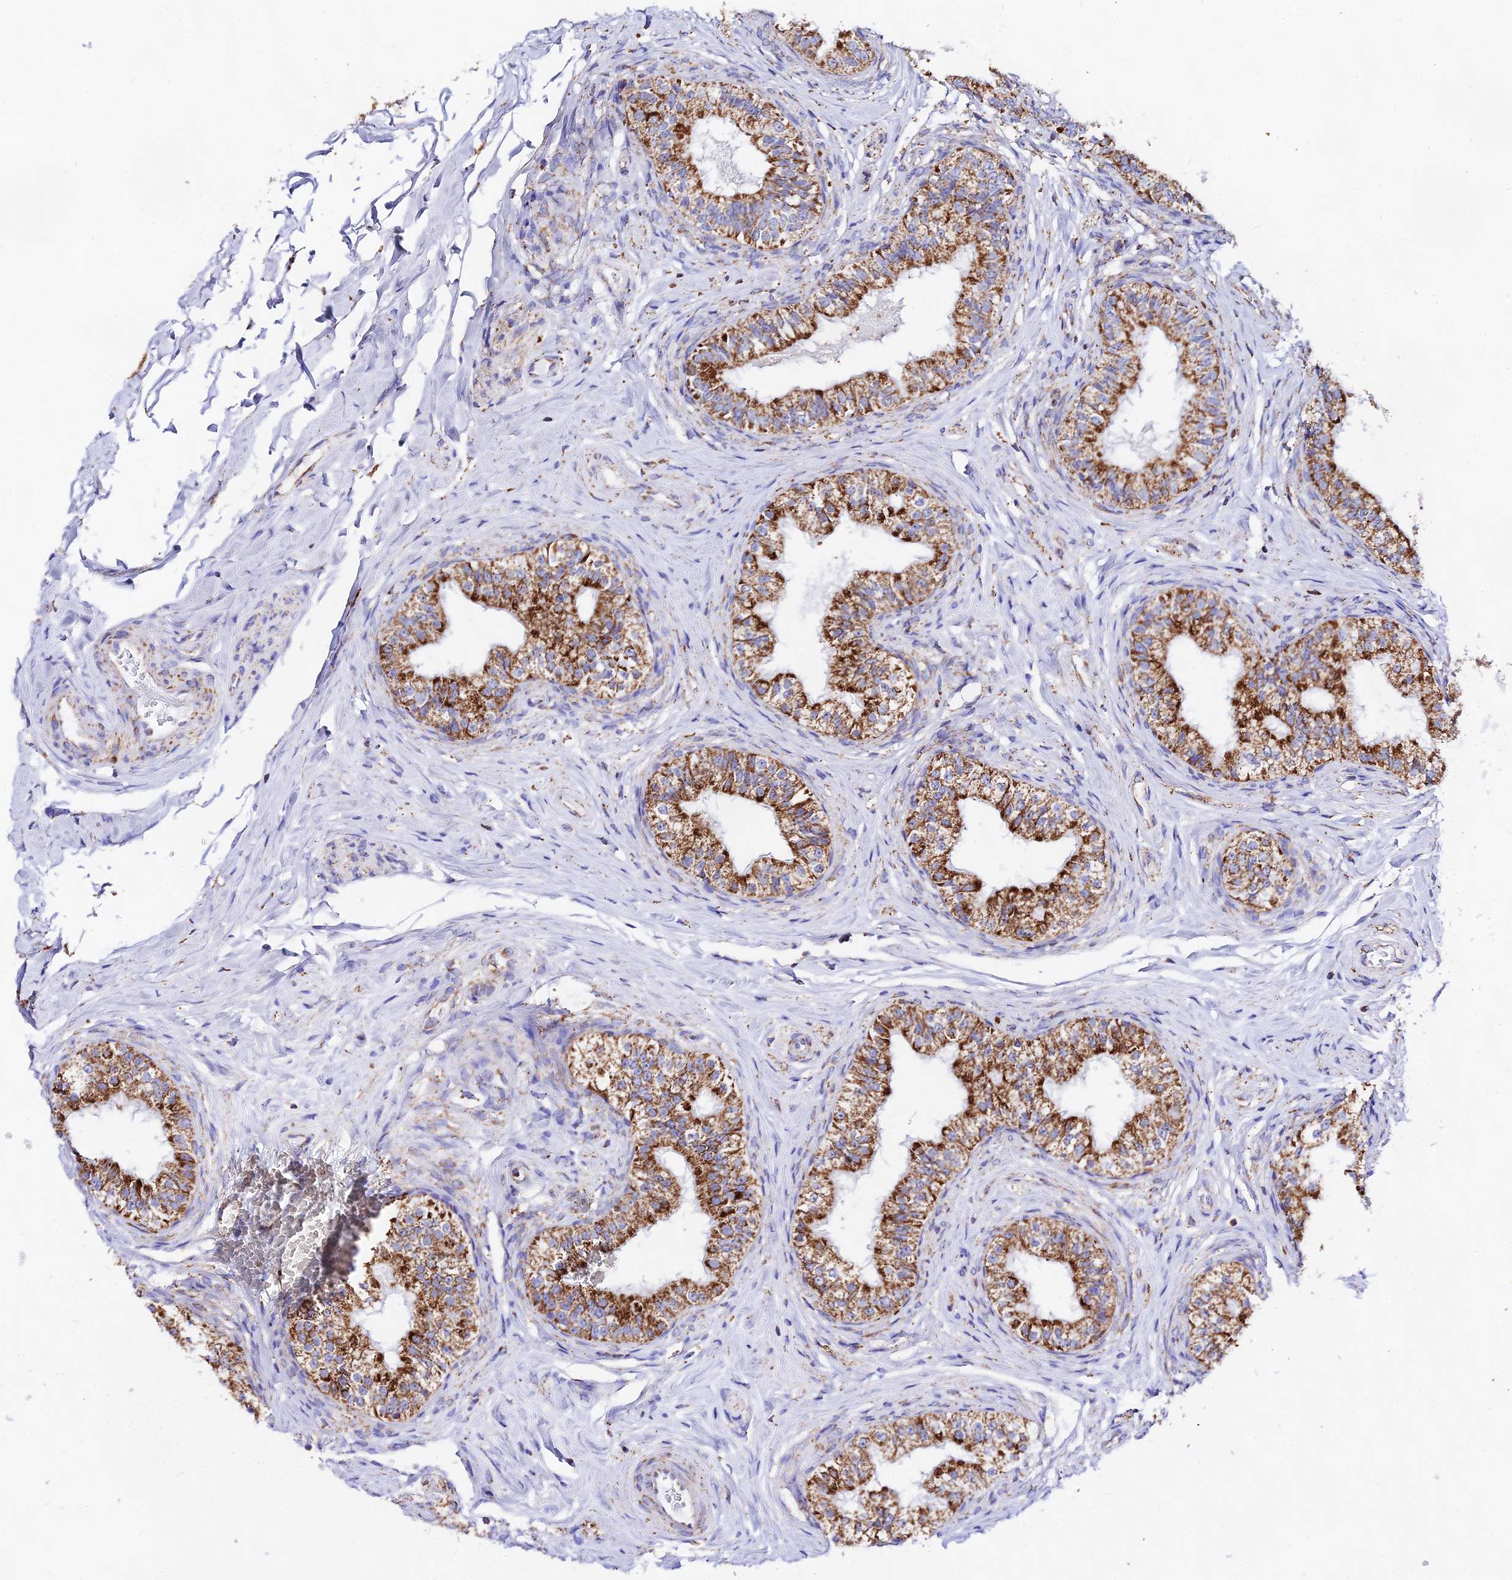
{"staining": {"intensity": "strong", "quantity": ">75%", "location": "cytoplasmic/membranous"}, "tissue": "epididymis", "cell_type": "Glandular cells", "image_type": "normal", "snomed": [{"axis": "morphology", "description": "Normal tissue, NOS"}, {"axis": "topography", "description": "Epididymis"}], "caption": "Immunohistochemistry of benign human epididymis exhibits high levels of strong cytoplasmic/membranous expression in about >75% of glandular cells. Using DAB (3,3'-diaminobenzidine) (brown) and hematoxylin (blue) stains, captured at high magnification using brightfield microscopy.", "gene": "ATP5PD", "patient": {"sex": "male", "age": 49}}